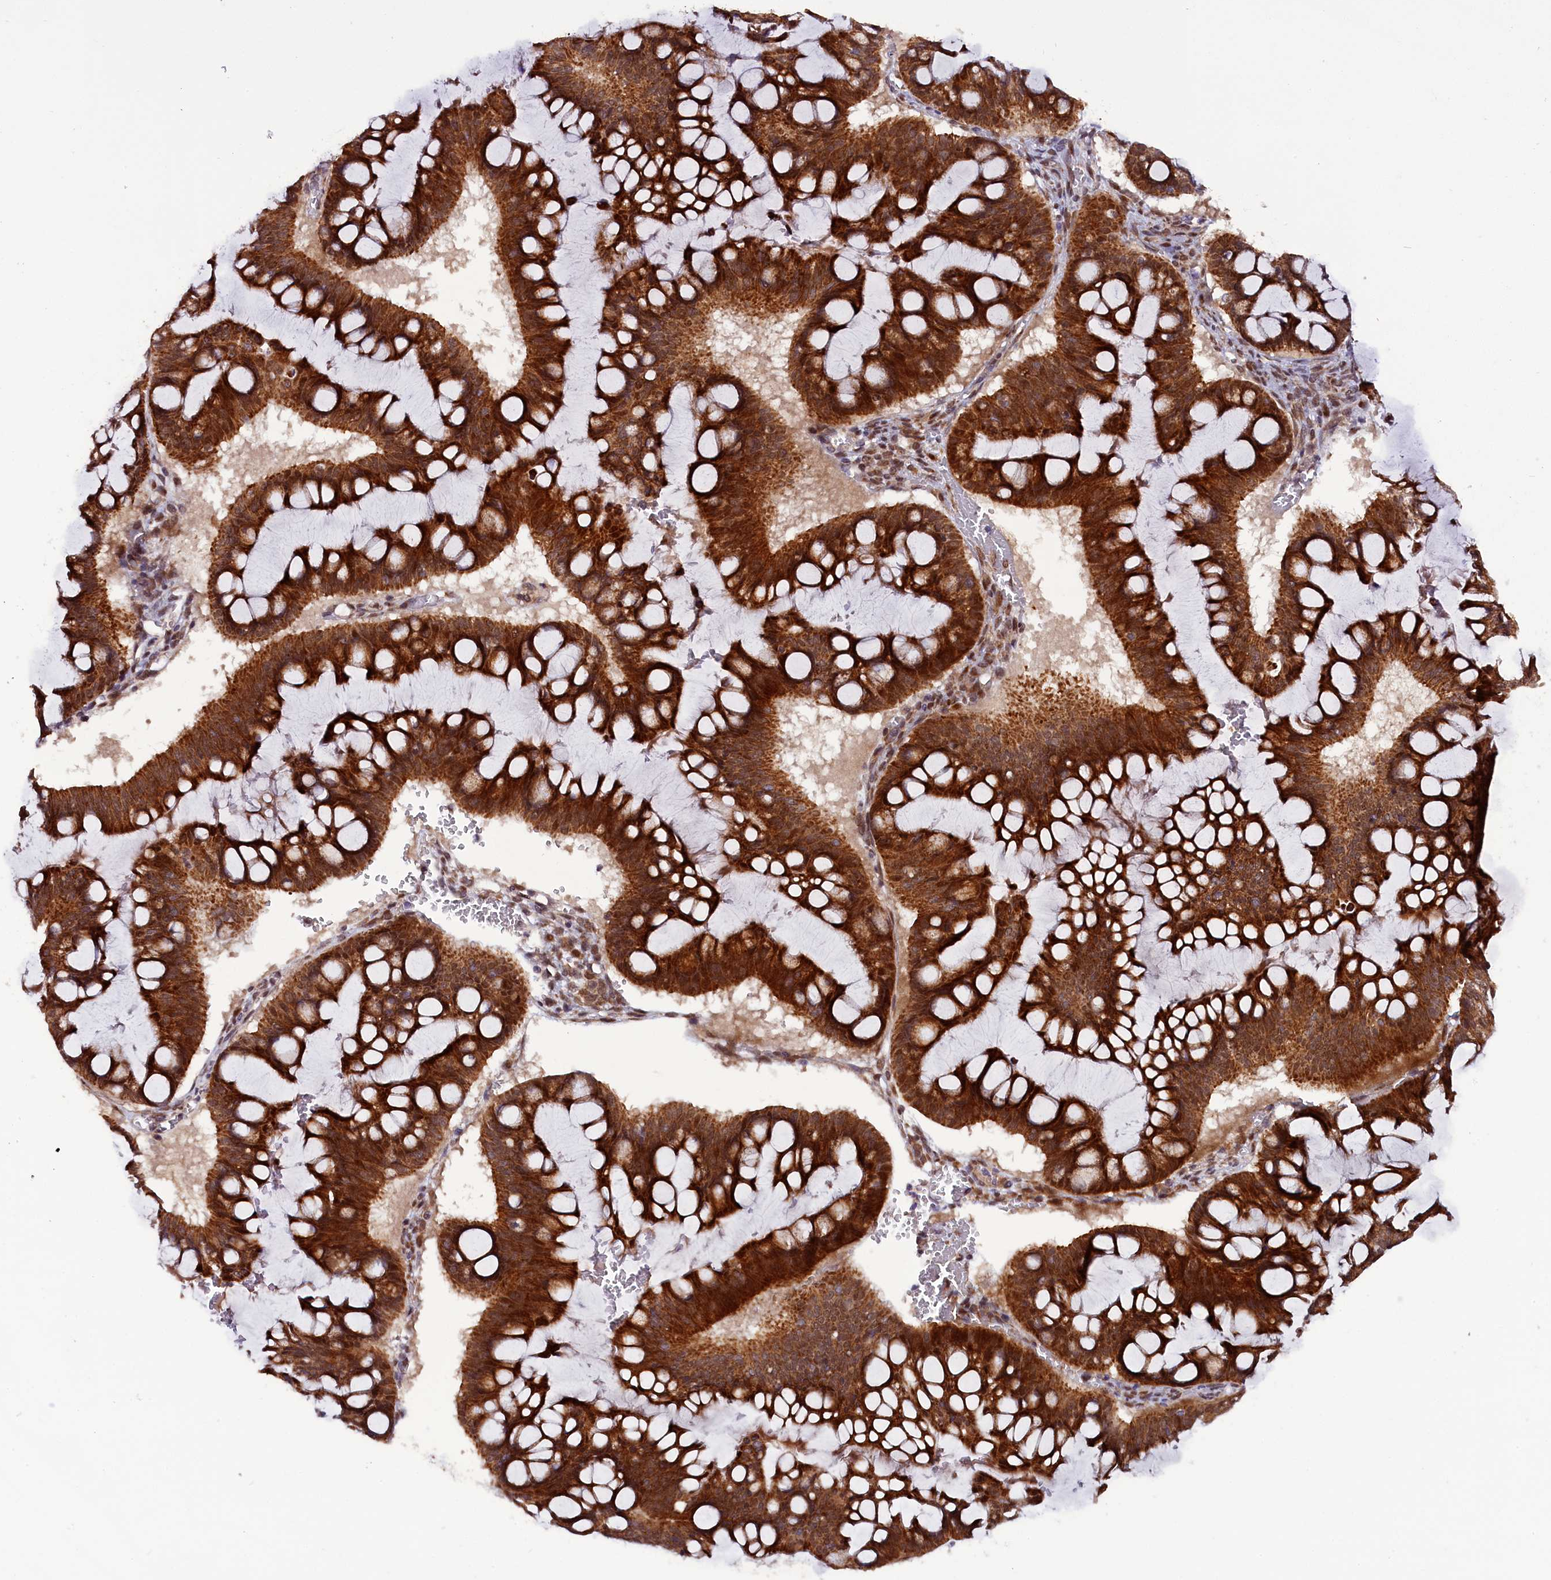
{"staining": {"intensity": "strong", "quantity": ">75%", "location": "cytoplasmic/membranous,nuclear"}, "tissue": "ovarian cancer", "cell_type": "Tumor cells", "image_type": "cancer", "snomed": [{"axis": "morphology", "description": "Cystadenocarcinoma, mucinous, NOS"}, {"axis": "topography", "description": "Ovary"}], "caption": "Human mucinous cystadenocarcinoma (ovarian) stained for a protein (brown) shows strong cytoplasmic/membranous and nuclear positive expression in about >75% of tumor cells.", "gene": "RPUSD2", "patient": {"sex": "female", "age": 73}}